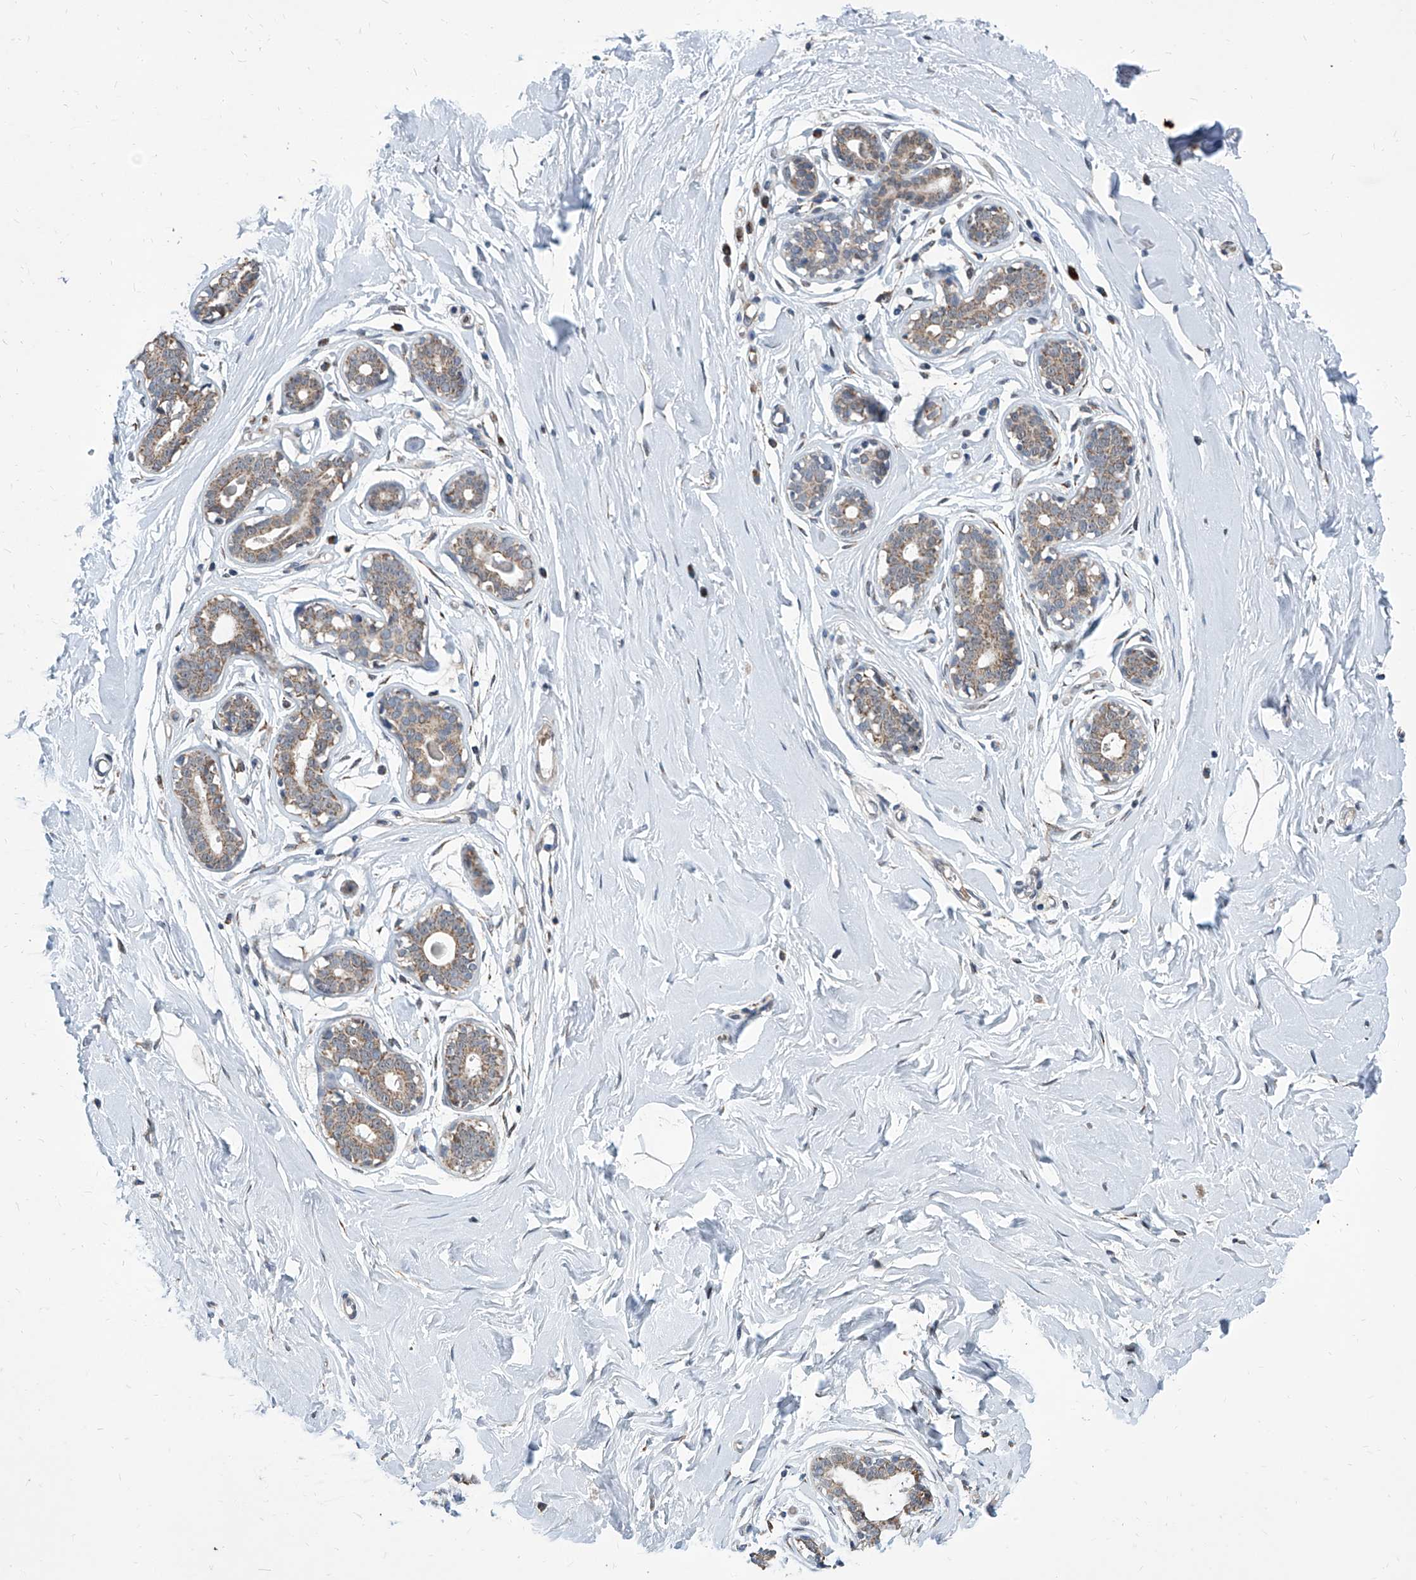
{"staining": {"intensity": "negative", "quantity": "none", "location": "none"}, "tissue": "breast", "cell_type": "Adipocytes", "image_type": "normal", "snomed": [{"axis": "morphology", "description": "Normal tissue, NOS"}, {"axis": "morphology", "description": "Adenoma, NOS"}, {"axis": "topography", "description": "Breast"}], "caption": "Adipocytes are negative for brown protein staining in normal breast. The staining is performed using DAB (3,3'-diaminobenzidine) brown chromogen with nuclei counter-stained in using hematoxylin.", "gene": "USP48", "patient": {"sex": "female", "age": 23}}